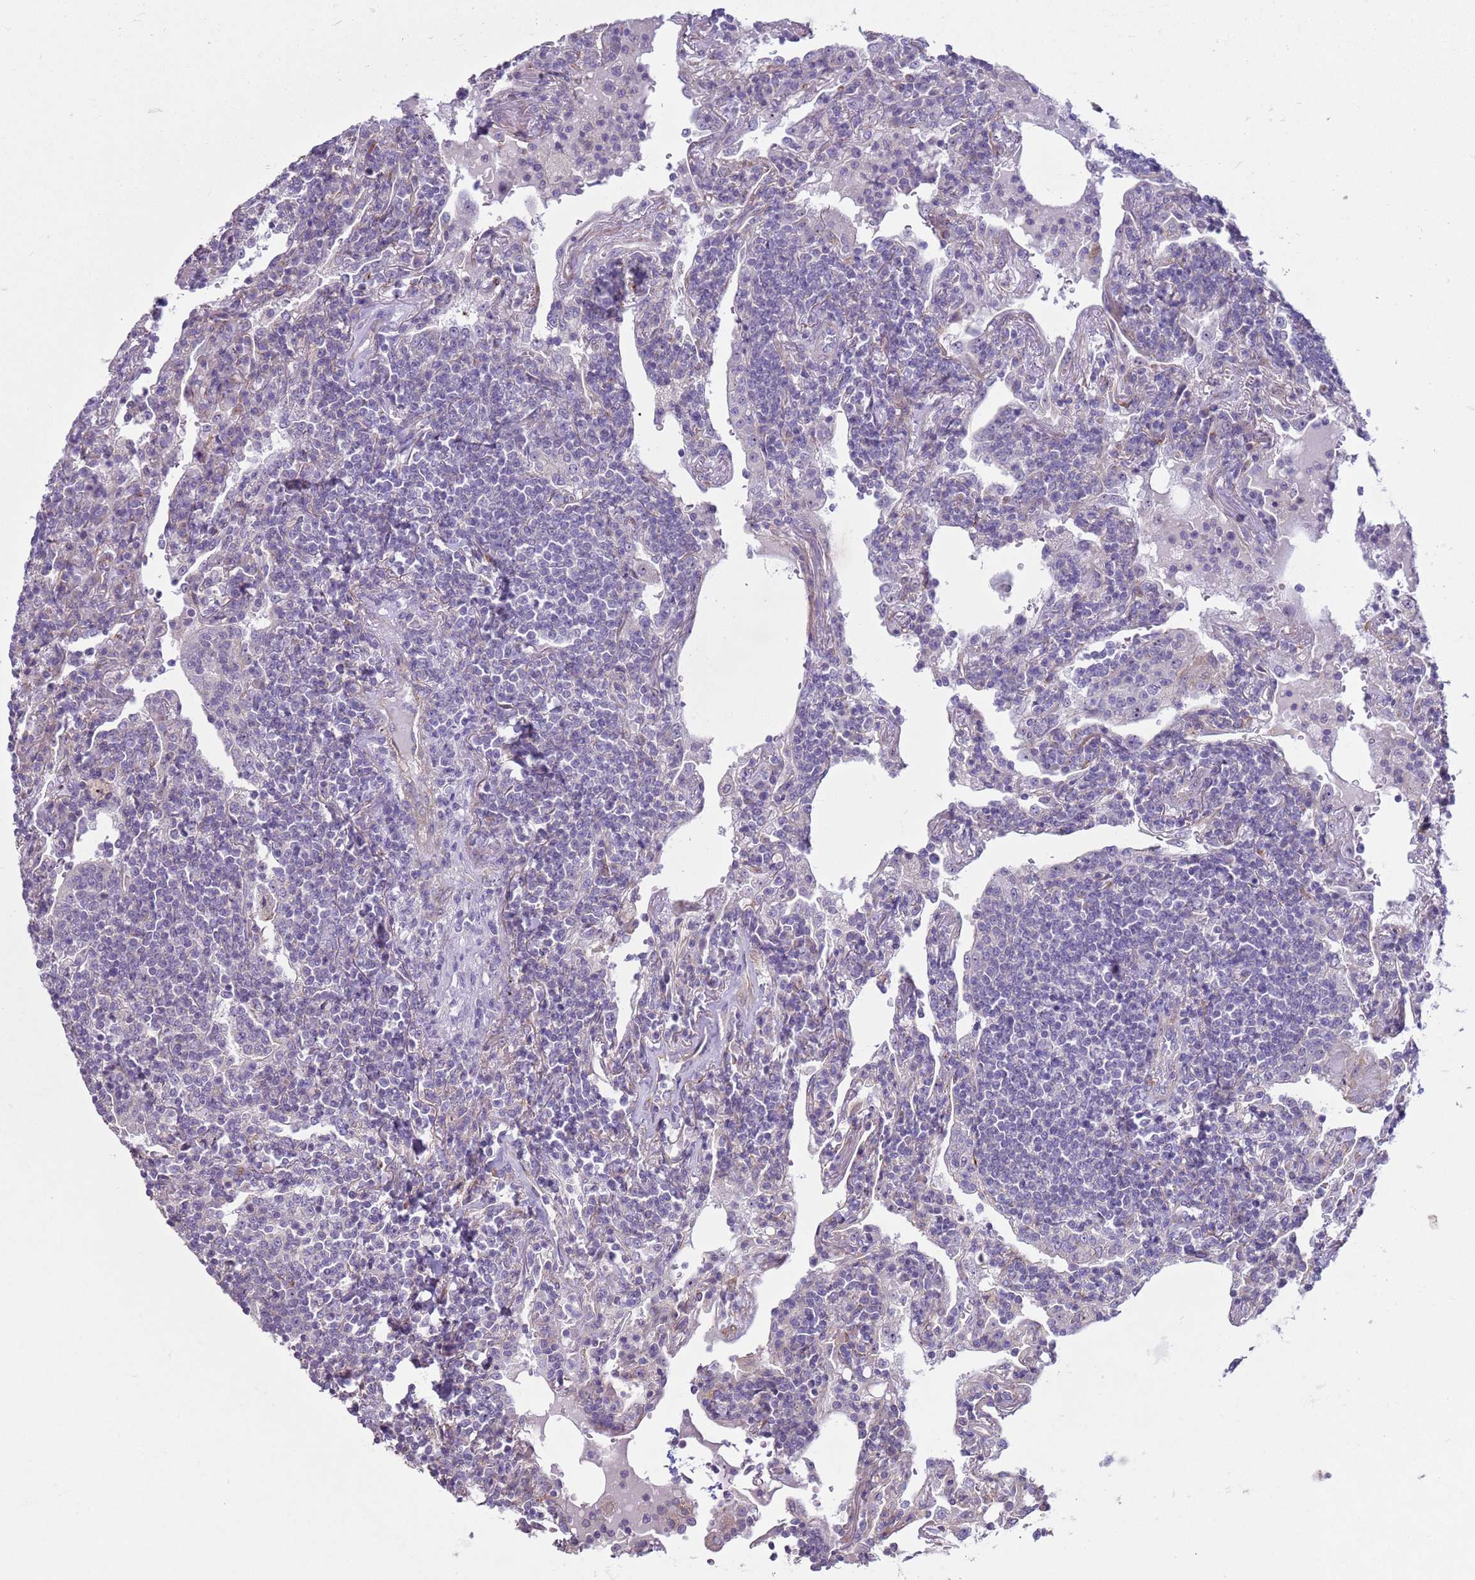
{"staining": {"intensity": "negative", "quantity": "none", "location": "none"}, "tissue": "lymphoma", "cell_type": "Tumor cells", "image_type": "cancer", "snomed": [{"axis": "morphology", "description": "Malignant lymphoma, non-Hodgkin's type, Low grade"}, {"axis": "topography", "description": "Lung"}], "caption": "Immunohistochemical staining of human low-grade malignant lymphoma, non-Hodgkin's type reveals no significant expression in tumor cells. (DAB (3,3'-diaminobenzidine) IHC with hematoxylin counter stain).", "gene": "HEATR1", "patient": {"sex": "female", "age": 71}}